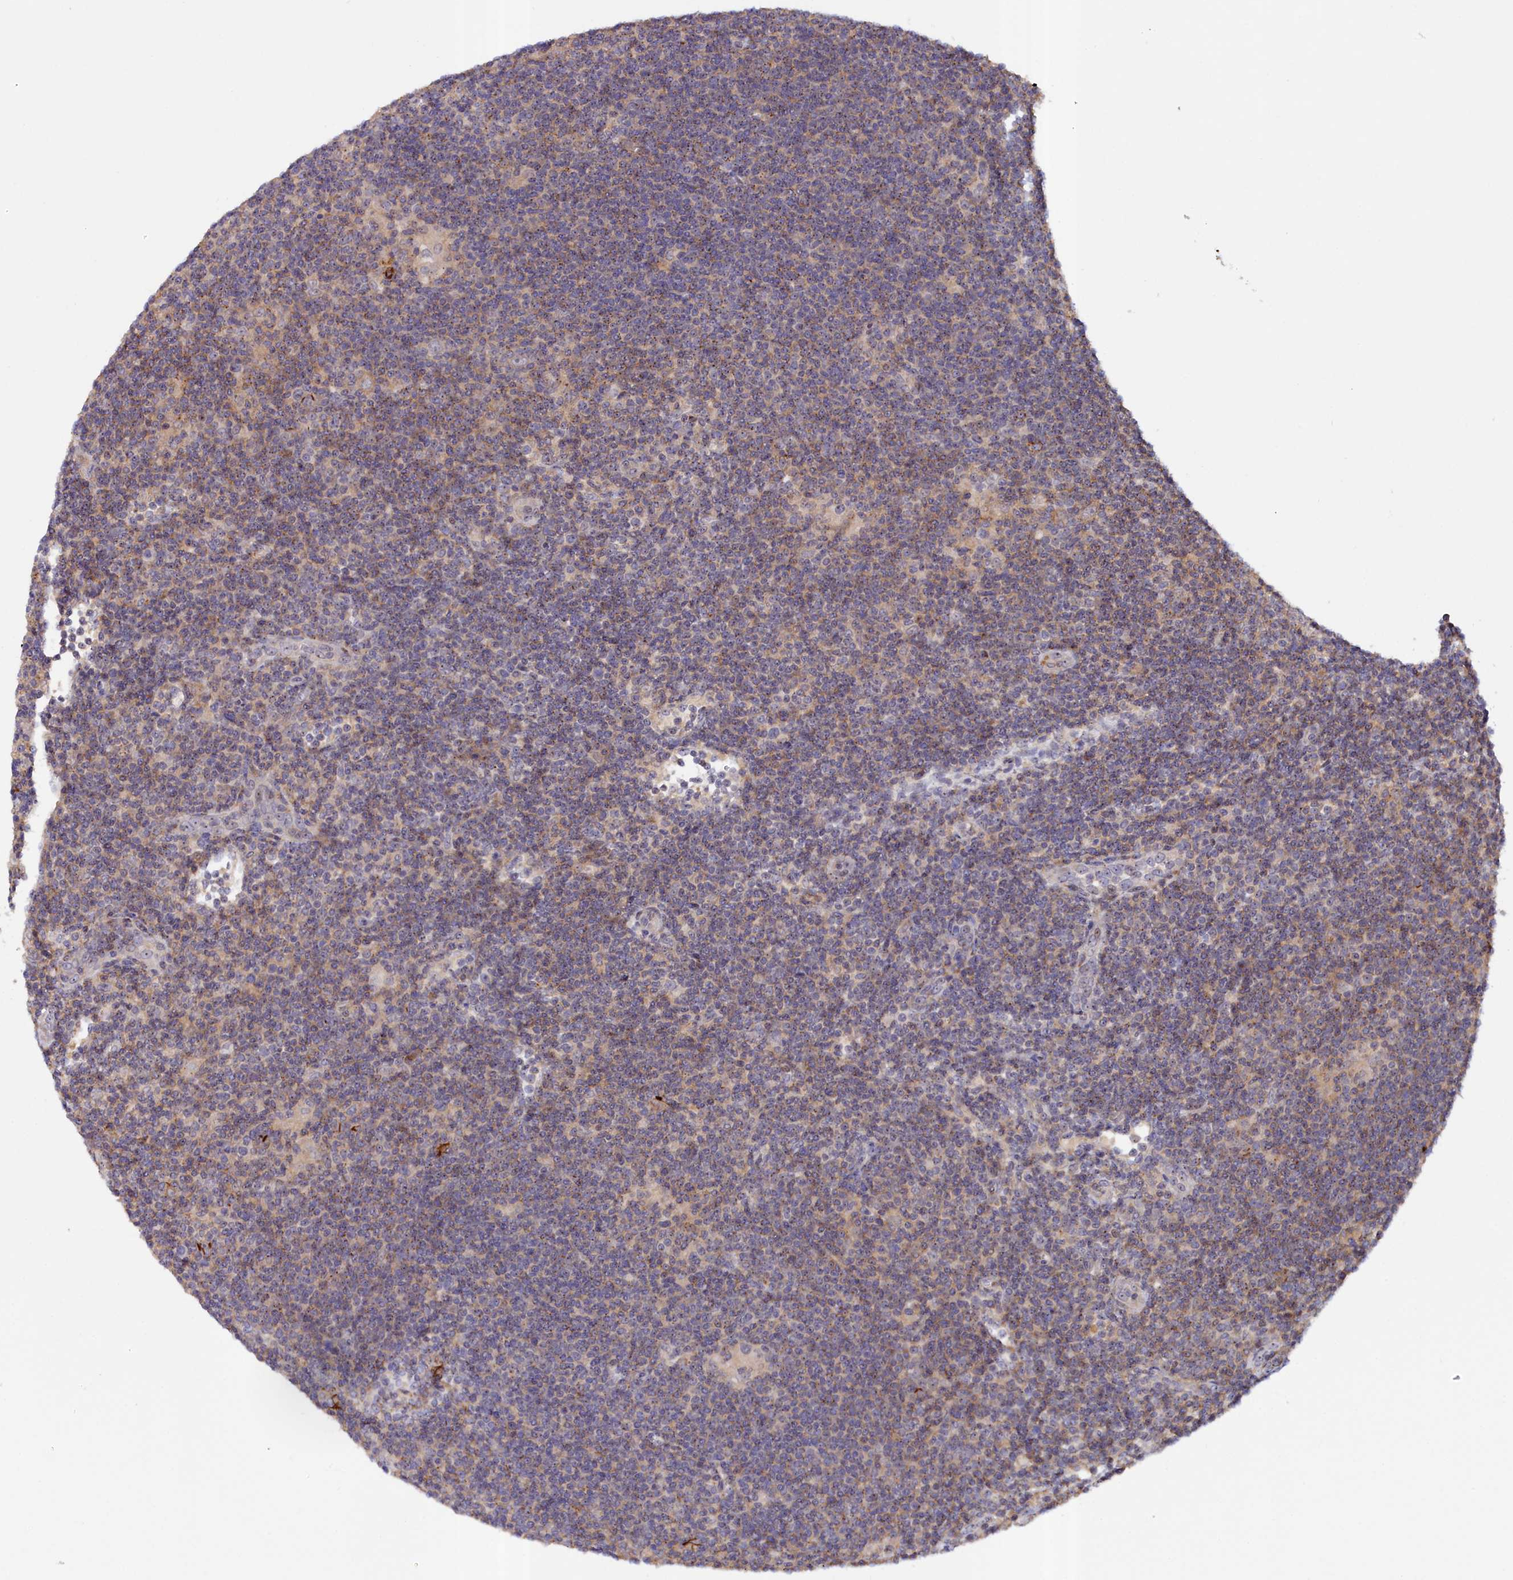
{"staining": {"intensity": "negative", "quantity": "none", "location": "none"}, "tissue": "lymphoma", "cell_type": "Tumor cells", "image_type": "cancer", "snomed": [{"axis": "morphology", "description": "Hodgkin's disease, NOS"}, {"axis": "topography", "description": "Lymph node"}], "caption": "This is a photomicrograph of immunohistochemistry (IHC) staining of lymphoma, which shows no positivity in tumor cells.", "gene": "NEURL4", "patient": {"sex": "female", "age": 57}}